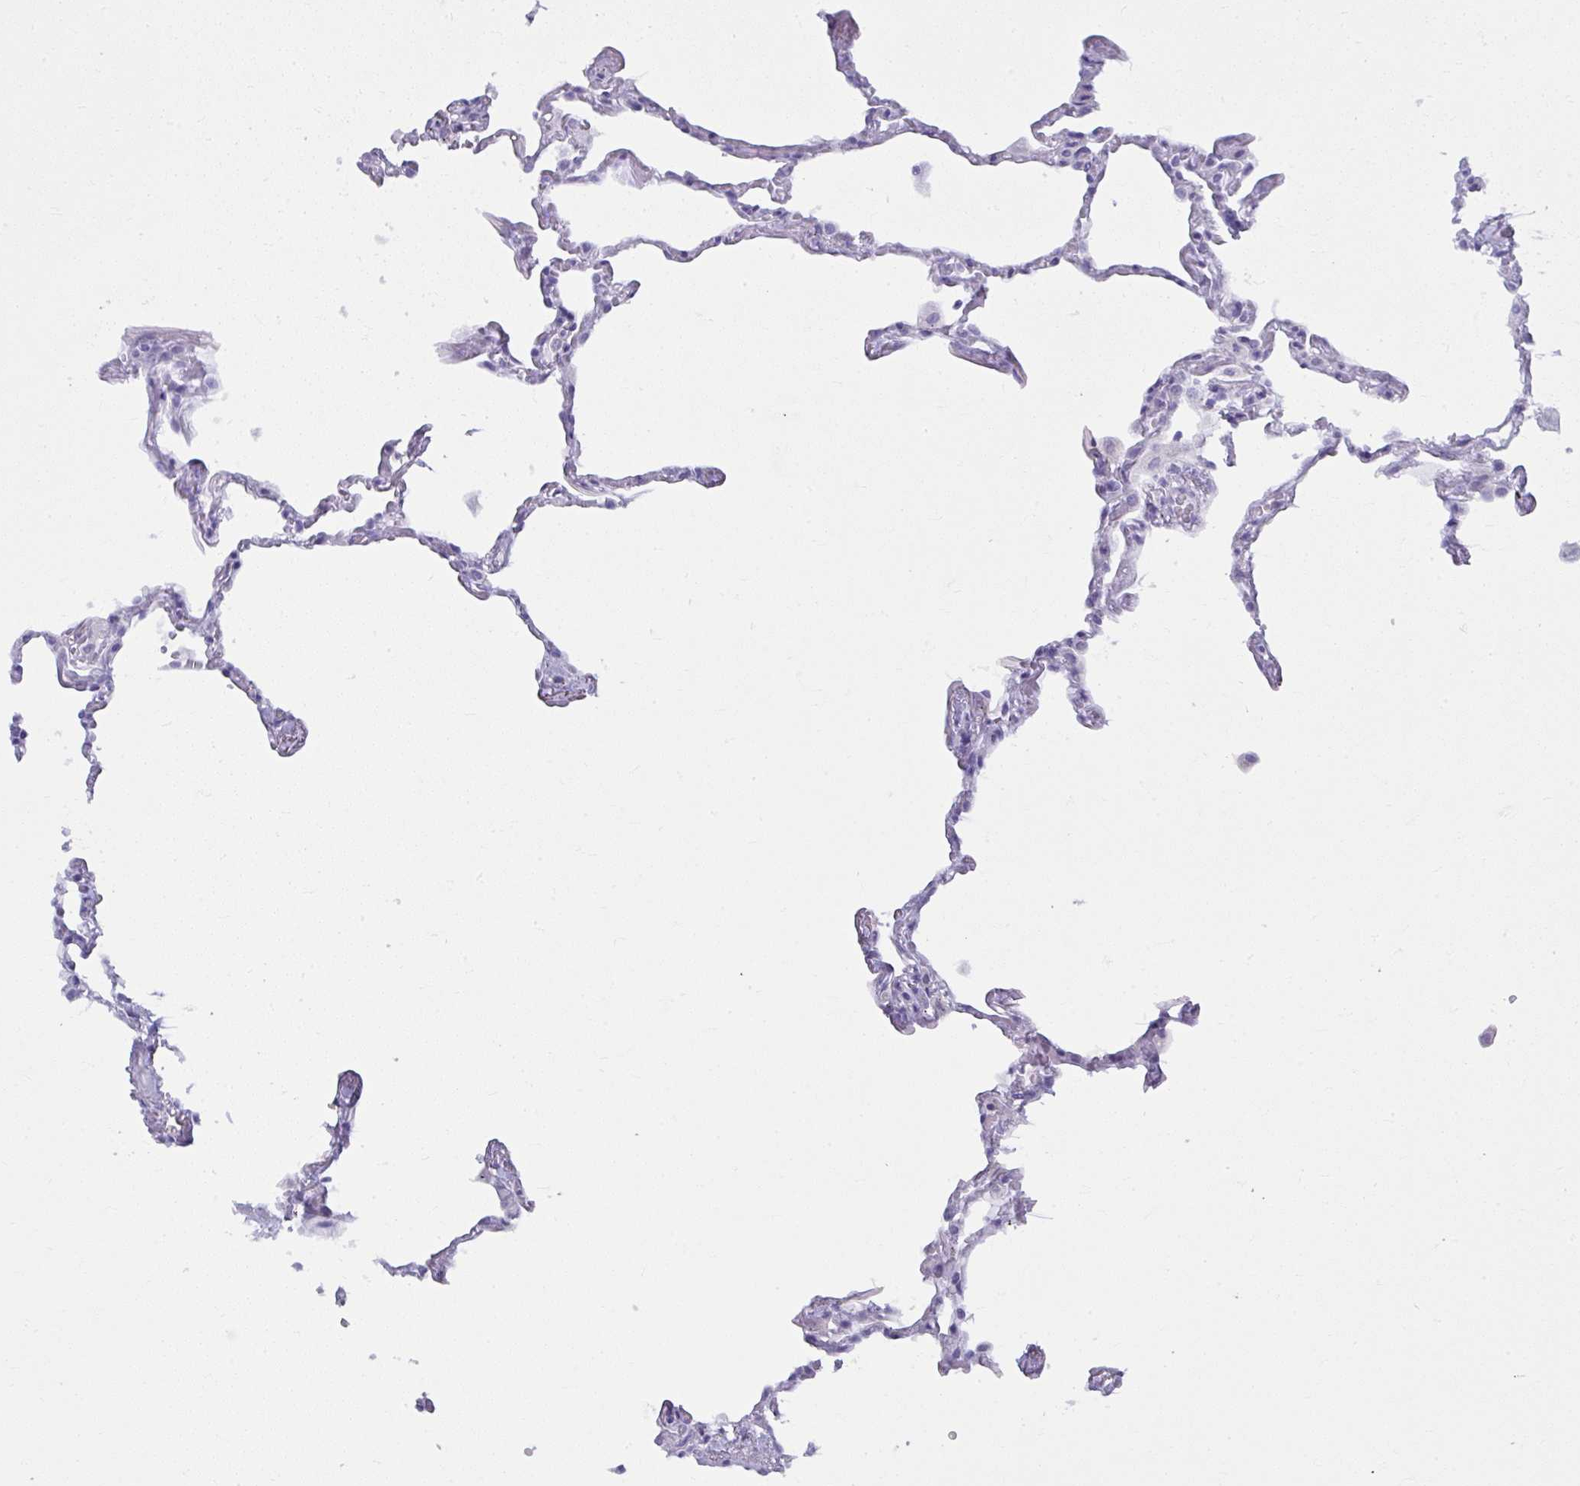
{"staining": {"intensity": "negative", "quantity": "none", "location": "none"}, "tissue": "lung", "cell_type": "Alveolar cells", "image_type": "normal", "snomed": [{"axis": "morphology", "description": "Normal tissue, NOS"}, {"axis": "topography", "description": "Lung"}], "caption": "Alveolar cells are negative for protein expression in unremarkable human lung. (DAB (3,3'-diaminobenzidine) IHC, high magnification).", "gene": "UGT3A2", "patient": {"sex": "female", "age": 67}}